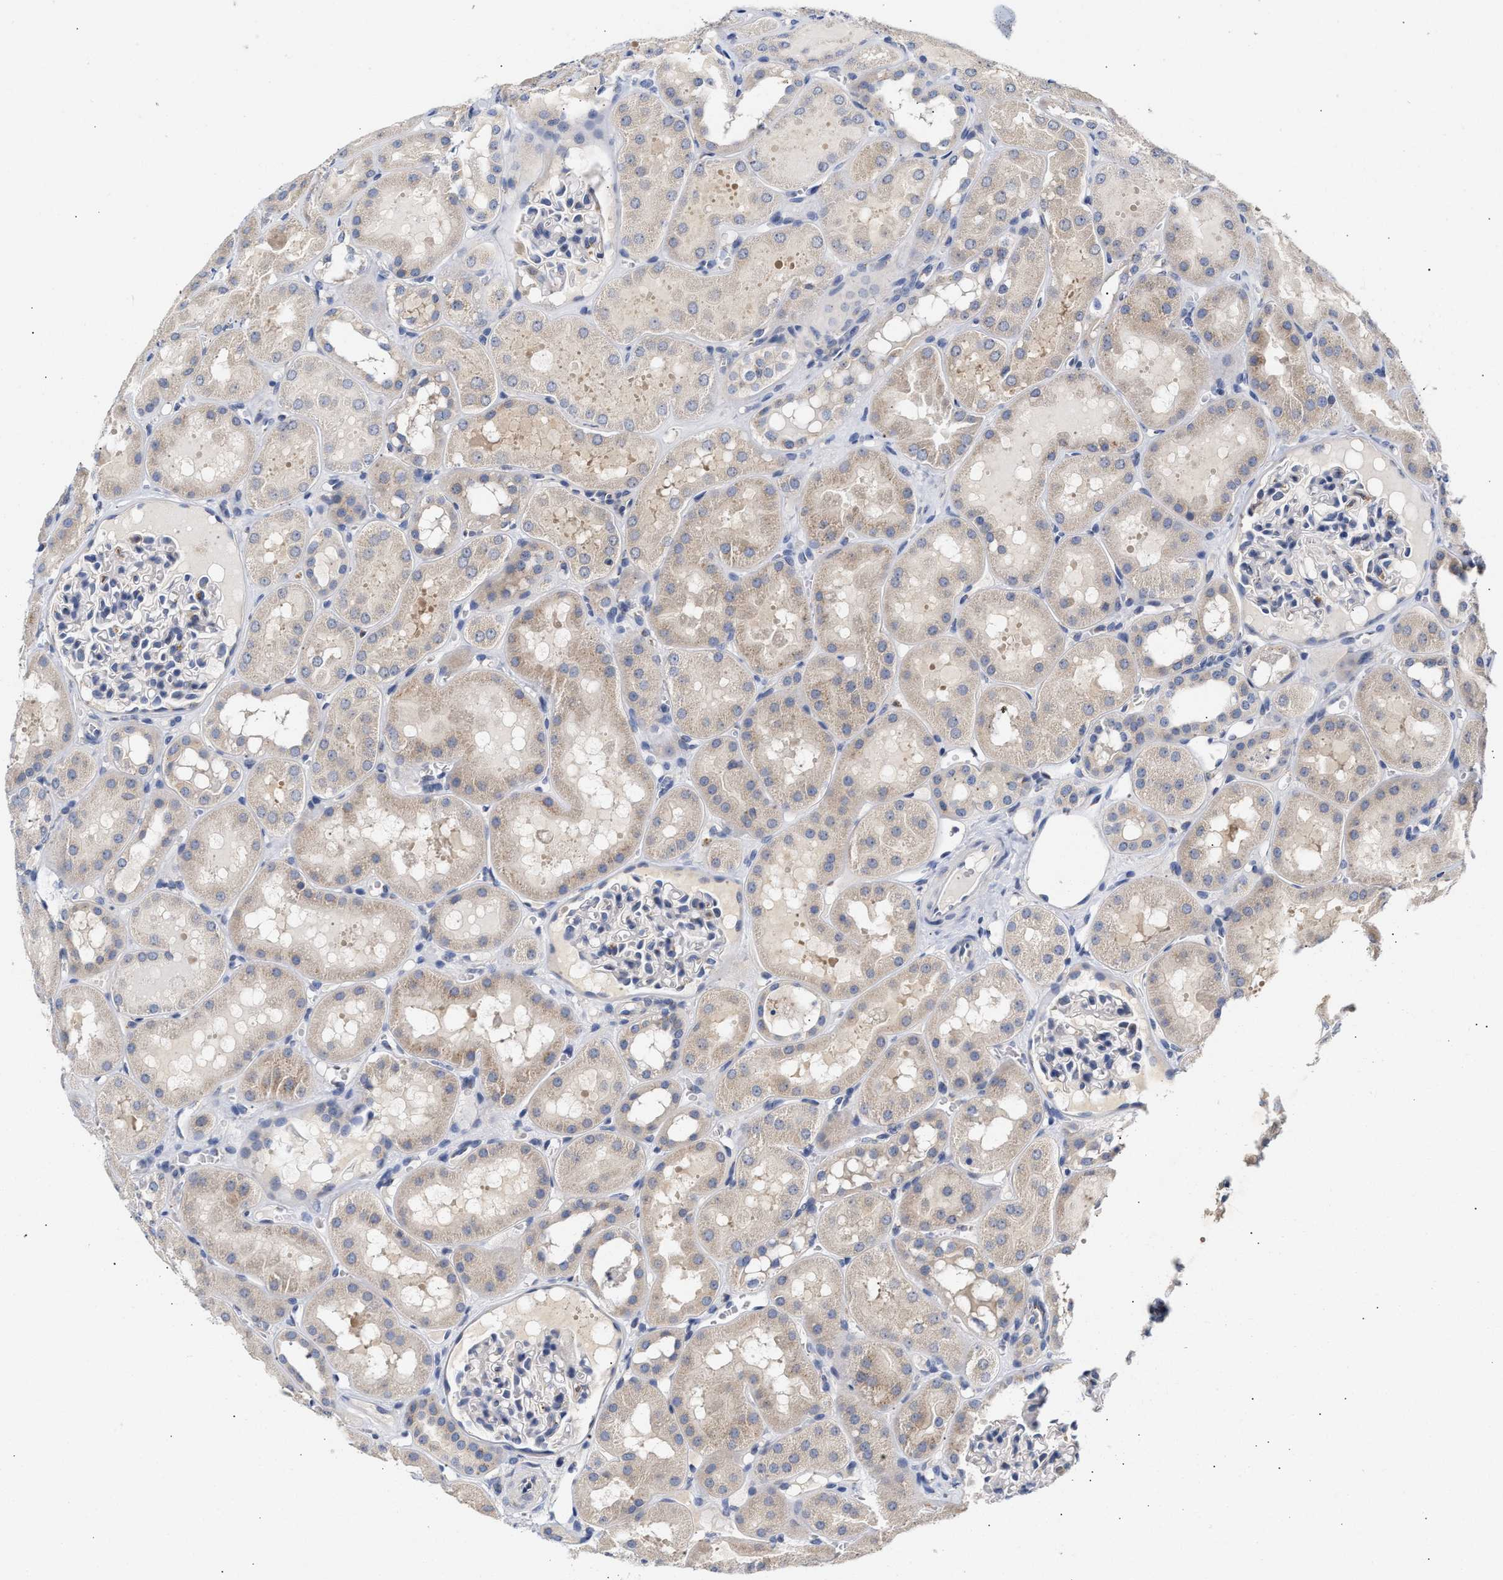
{"staining": {"intensity": "negative", "quantity": "none", "location": "none"}, "tissue": "kidney", "cell_type": "Cells in glomeruli", "image_type": "normal", "snomed": [{"axis": "morphology", "description": "Normal tissue, NOS"}, {"axis": "topography", "description": "Kidney"}, {"axis": "topography", "description": "Urinary bladder"}], "caption": "Immunohistochemical staining of benign human kidney exhibits no significant positivity in cells in glomeruli. (Stains: DAB immunohistochemistry with hematoxylin counter stain, Microscopy: brightfield microscopy at high magnification).", "gene": "TRIM50", "patient": {"sex": "male", "age": 16}}